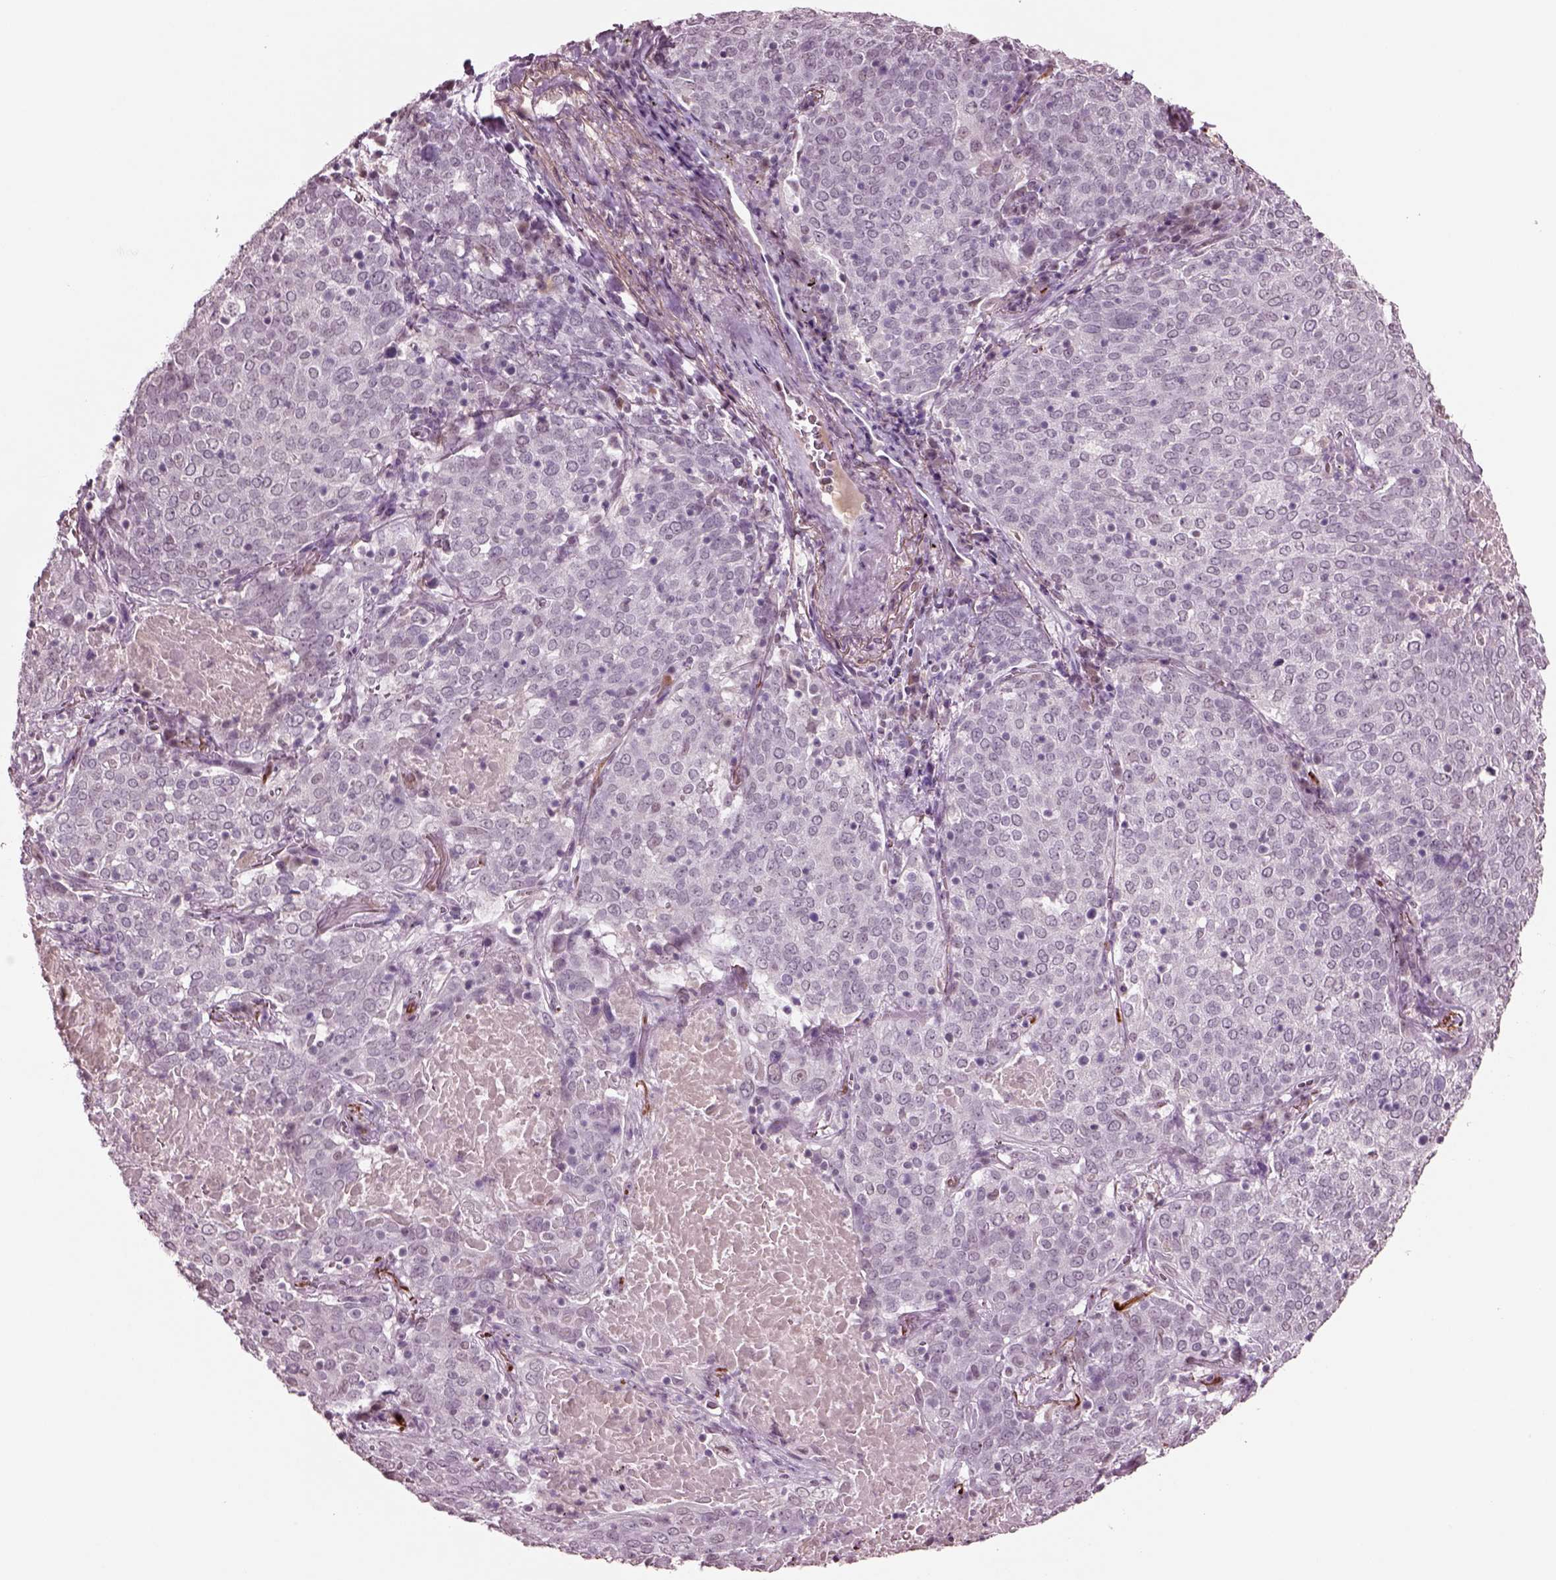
{"staining": {"intensity": "negative", "quantity": "none", "location": "none"}, "tissue": "lung cancer", "cell_type": "Tumor cells", "image_type": "cancer", "snomed": [{"axis": "morphology", "description": "Squamous cell carcinoma, NOS"}, {"axis": "topography", "description": "Lung"}], "caption": "This is an immunohistochemistry (IHC) micrograph of squamous cell carcinoma (lung). There is no staining in tumor cells.", "gene": "SEPHS1", "patient": {"sex": "male", "age": 82}}